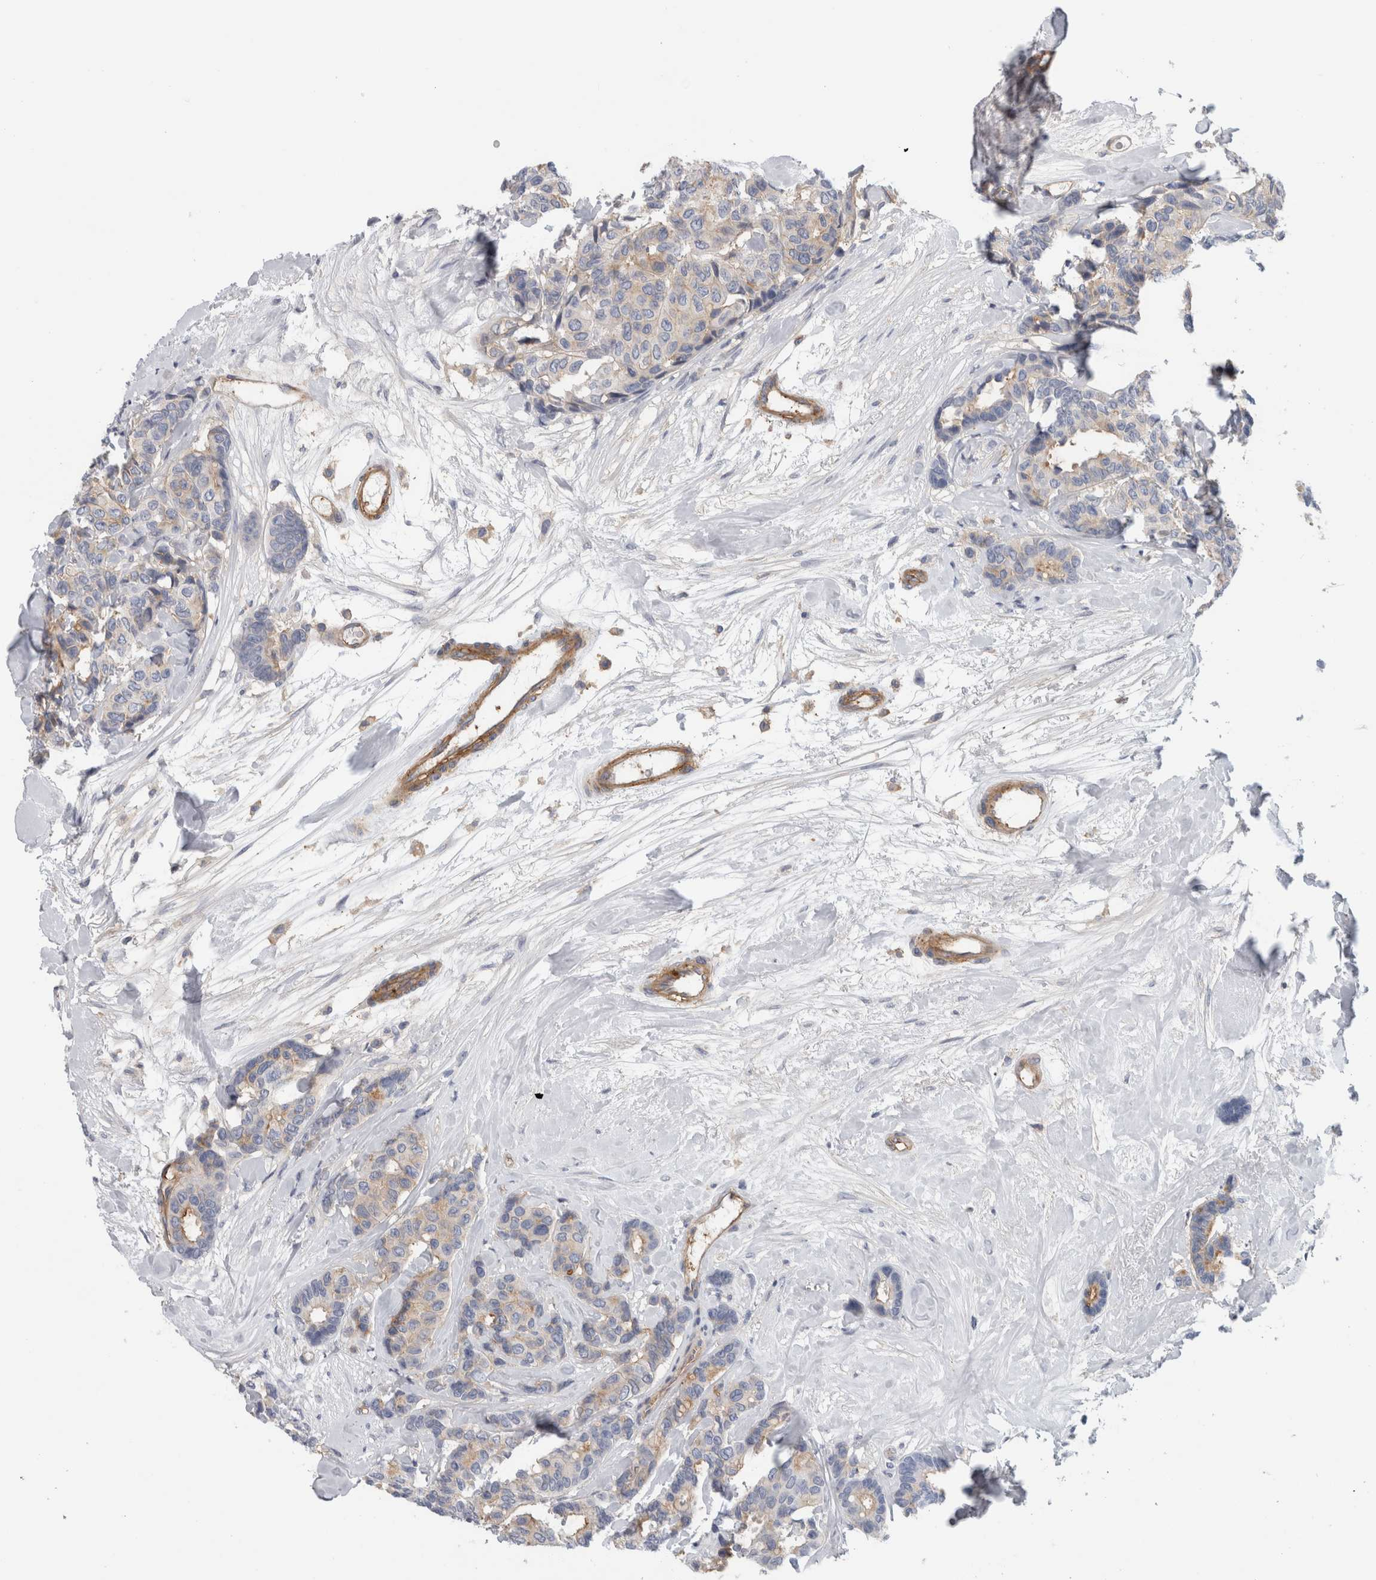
{"staining": {"intensity": "weak", "quantity": "25%-75%", "location": "cytoplasmic/membranous"}, "tissue": "breast cancer", "cell_type": "Tumor cells", "image_type": "cancer", "snomed": [{"axis": "morphology", "description": "Duct carcinoma"}, {"axis": "topography", "description": "Breast"}], "caption": "Protein analysis of intraductal carcinoma (breast) tissue exhibits weak cytoplasmic/membranous positivity in about 25%-75% of tumor cells.", "gene": "CD59", "patient": {"sex": "female", "age": 87}}